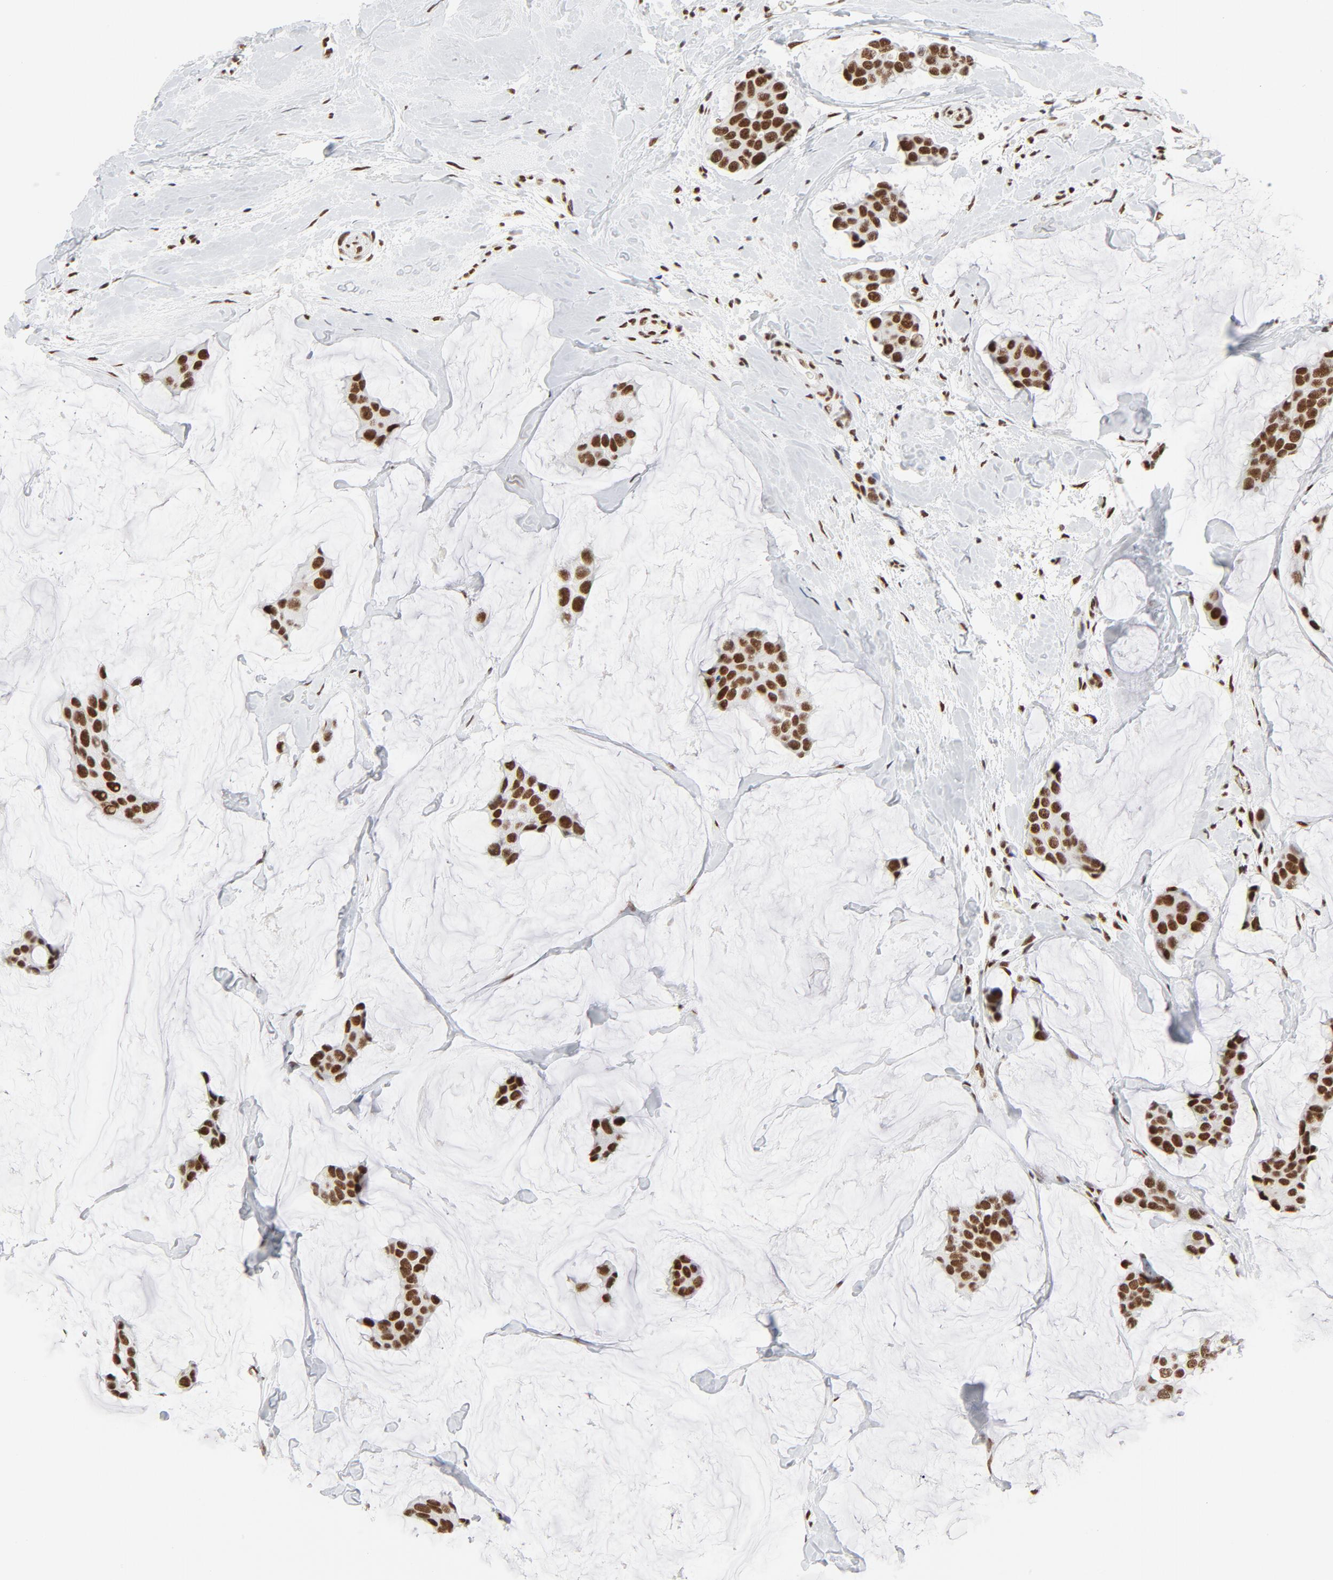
{"staining": {"intensity": "strong", "quantity": ">75%", "location": "nuclear"}, "tissue": "breast cancer", "cell_type": "Tumor cells", "image_type": "cancer", "snomed": [{"axis": "morphology", "description": "Normal tissue, NOS"}, {"axis": "morphology", "description": "Duct carcinoma"}, {"axis": "topography", "description": "Breast"}], "caption": "The photomicrograph displays staining of breast invasive ductal carcinoma, revealing strong nuclear protein staining (brown color) within tumor cells.", "gene": "GTF2H1", "patient": {"sex": "female", "age": 50}}